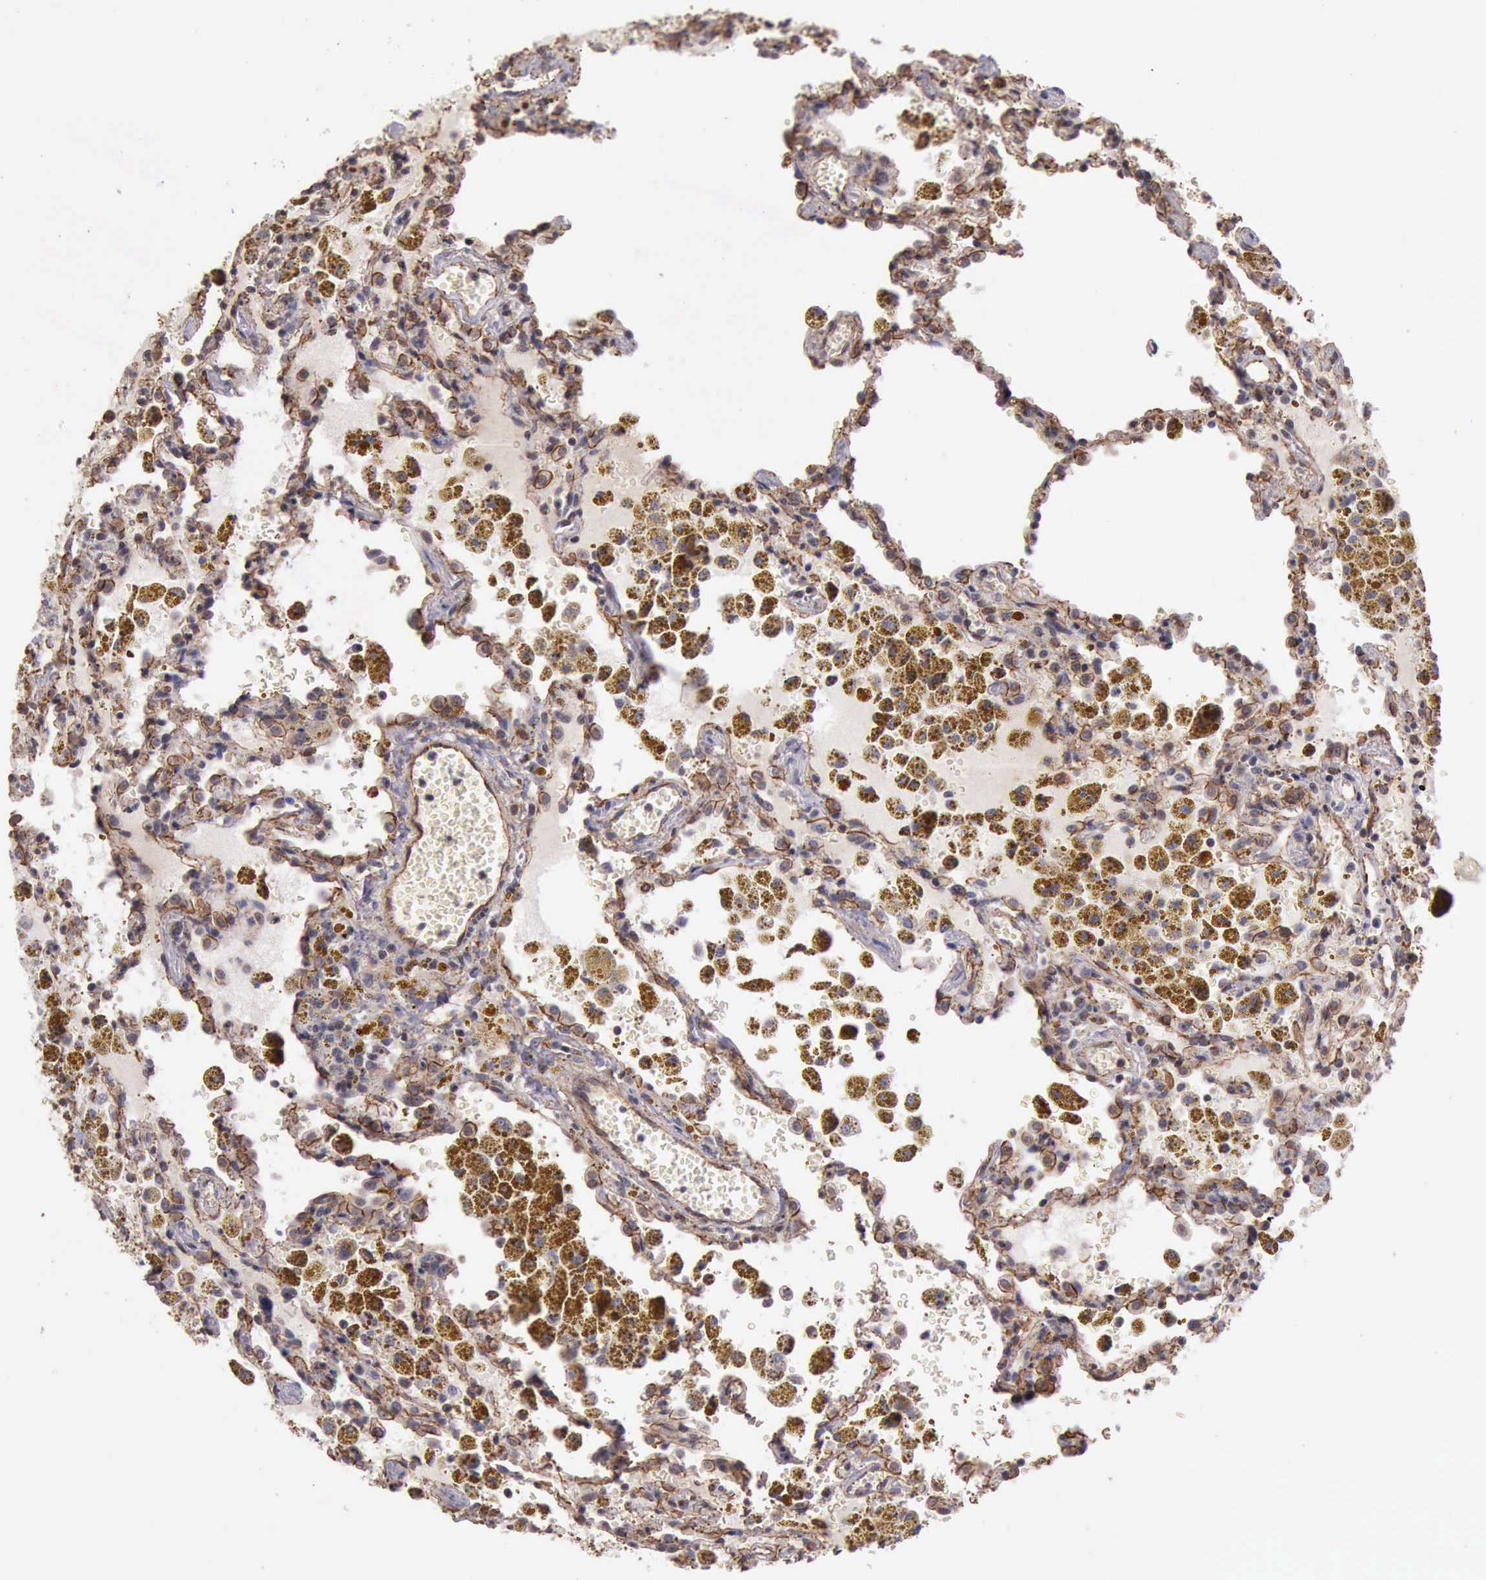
{"staining": {"intensity": "strong", "quantity": ">75%", "location": "cytoplasmic/membranous"}, "tissue": "carcinoid", "cell_type": "Tumor cells", "image_type": "cancer", "snomed": [{"axis": "morphology", "description": "Carcinoid, malignant, NOS"}, {"axis": "topography", "description": "Bronchus"}], "caption": "A brown stain shows strong cytoplasmic/membranous expression of a protein in human carcinoid tumor cells.", "gene": "CTNNB1", "patient": {"sex": "male", "age": 55}}